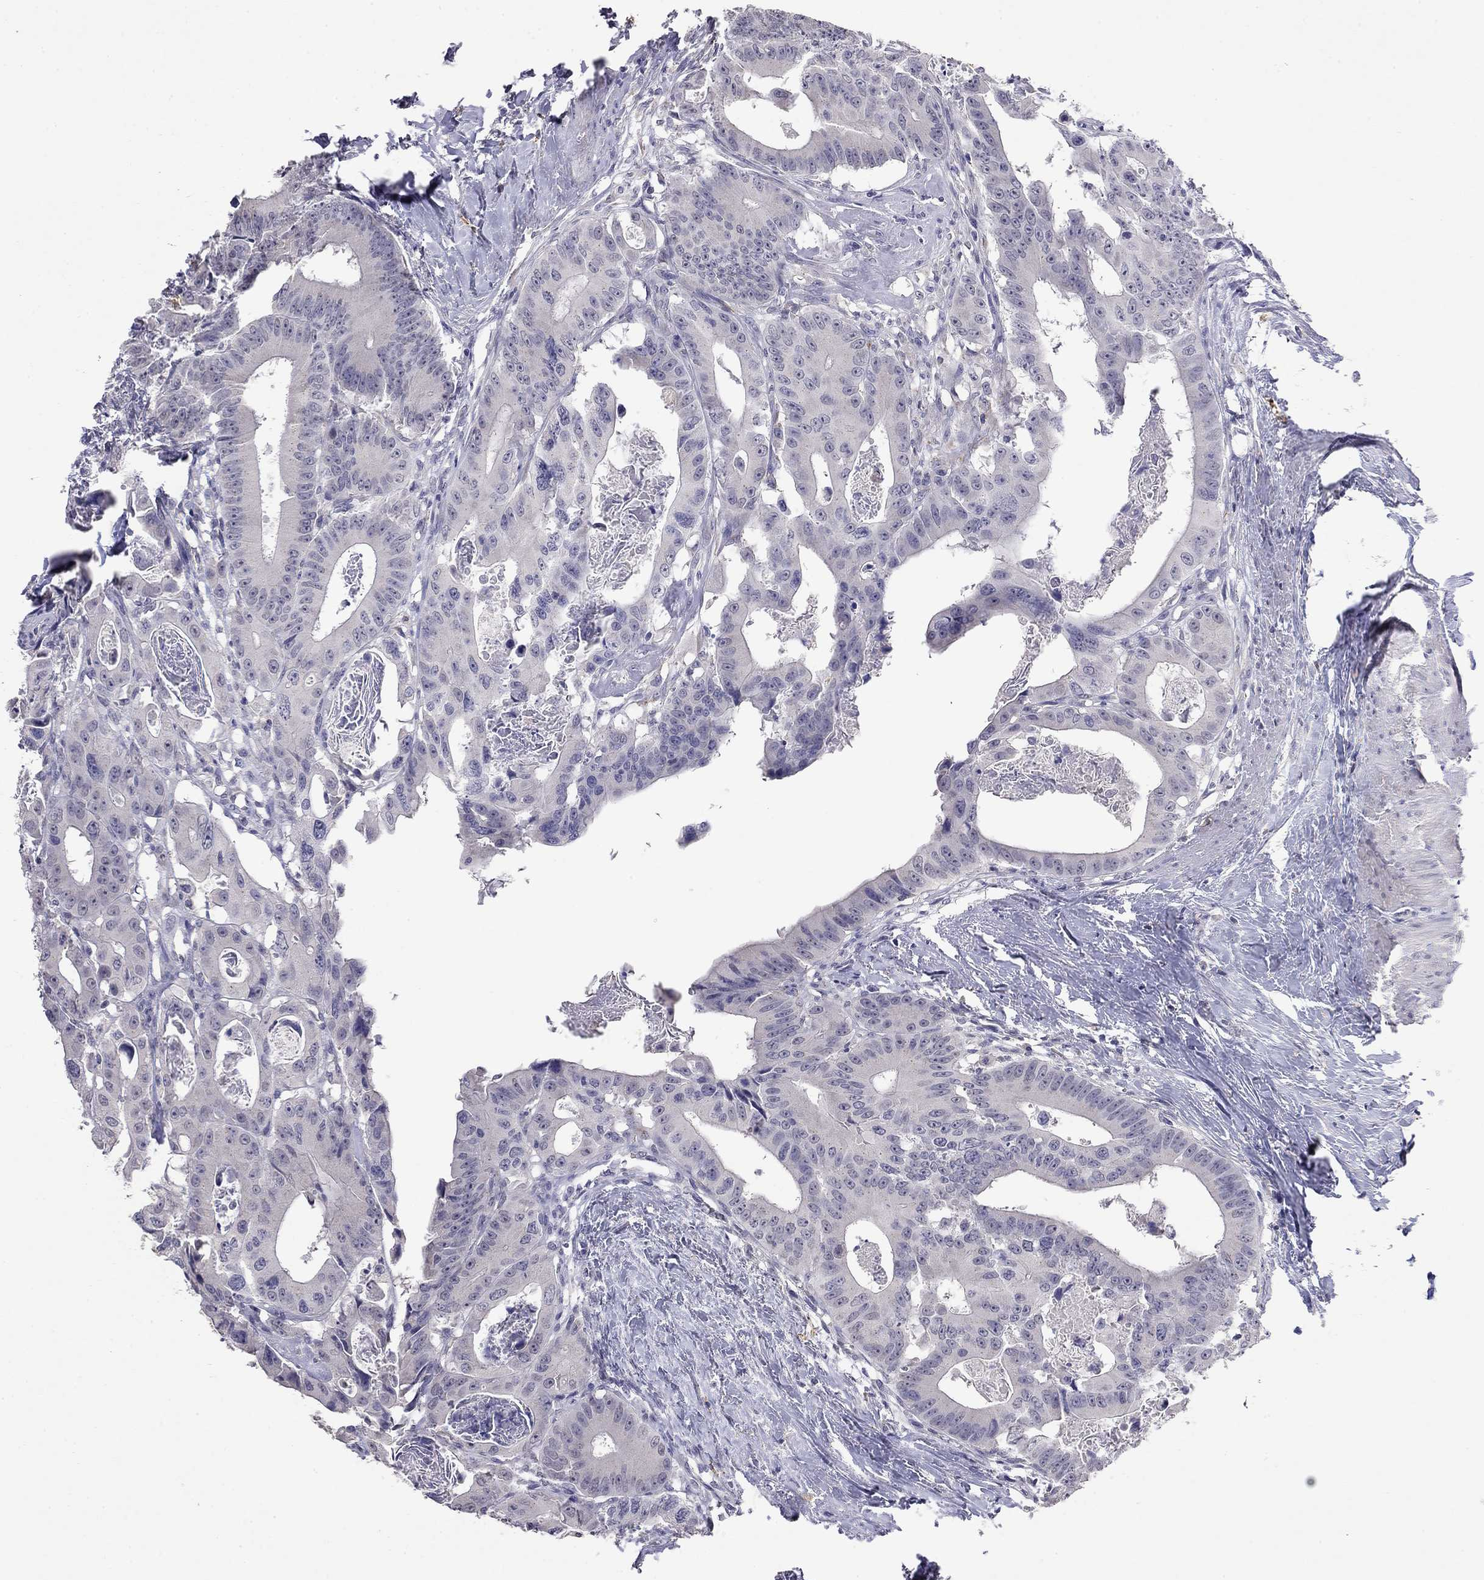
{"staining": {"intensity": "negative", "quantity": "none", "location": "none"}, "tissue": "colorectal cancer", "cell_type": "Tumor cells", "image_type": "cancer", "snomed": [{"axis": "morphology", "description": "Adenocarcinoma, NOS"}, {"axis": "topography", "description": "Rectum"}], "caption": "High power microscopy image of an immunohistochemistry (IHC) micrograph of colorectal adenocarcinoma, revealing no significant positivity in tumor cells.", "gene": "WNK3", "patient": {"sex": "male", "age": 64}}